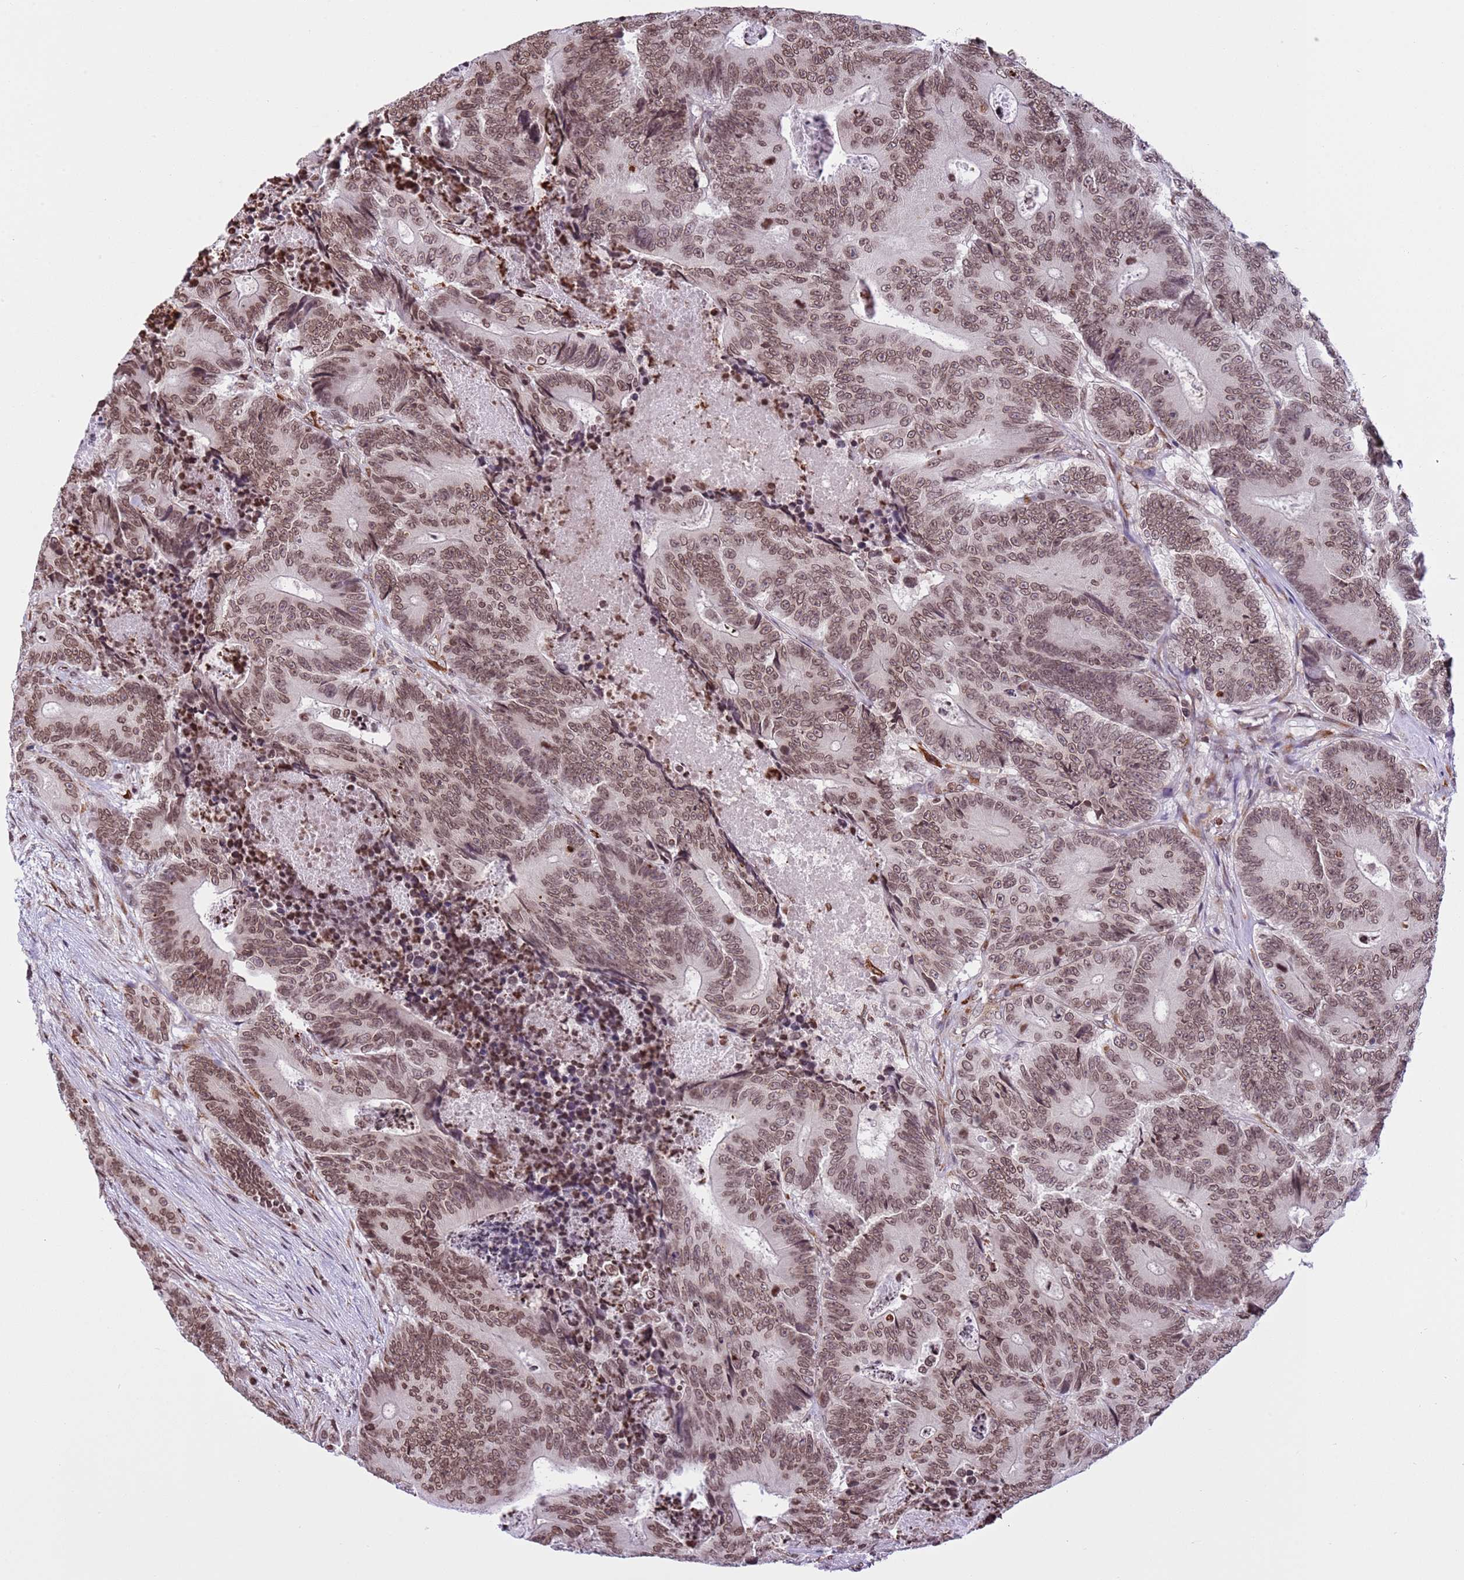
{"staining": {"intensity": "moderate", "quantity": ">75%", "location": "nuclear"}, "tissue": "colorectal cancer", "cell_type": "Tumor cells", "image_type": "cancer", "snomed": [{"axis": "morphology", "description": "Adenocarcinoma, NOS"}, {"axis": "topography", "description": "Colon"}], "caption": "Brown immunohistochemical staining in human colorectal adenocarcinoma reveals moderate nuclear staining in about >75% of tumor cells.", "gene": "NRIP1", "patient": {"sex": "male", "age": 83}}